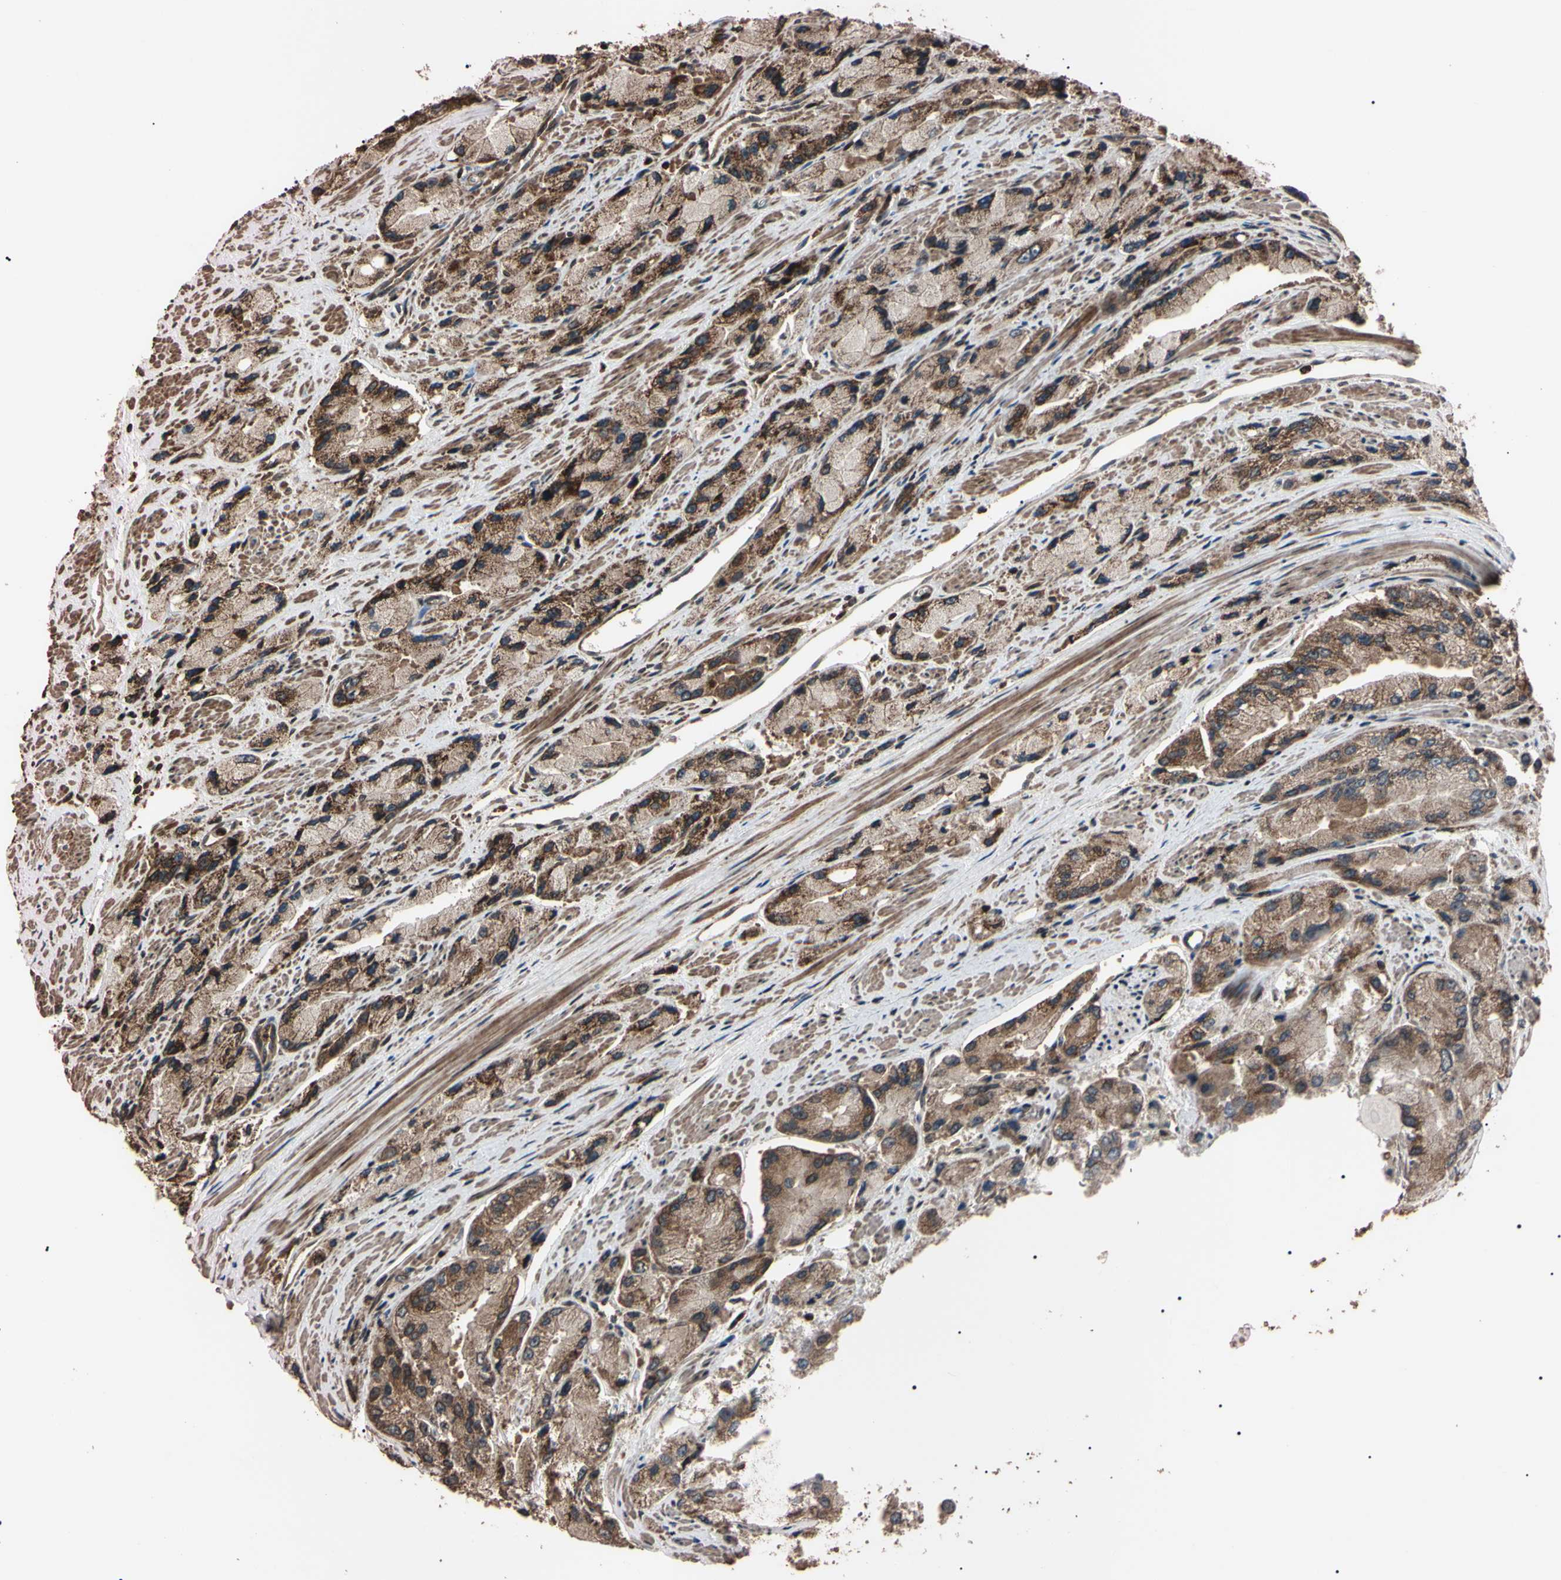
{"staining": {"intensity": "moderate", "quantity": "<25%", "location": "cytoplasmic/membranous"}, "tissue": "prostate cancer", "cell_type": "Tumor cells", "image_type": "cancer", "snomed": [{"axis": "morphology", "description": "Adenocarcinoma, High grade"}, {"axis": "topography", "description": "Prostate"}], "caption": "Prostate adenocarcinoma (high-grade) stained with DAB (3,3'-diaminobenzidine) immunohistochemistry (IHC) demonstrates low levels of moderate cytoplasmic/membranous expression in approximately <25% of tumor cells. The staining is performed using DAB brown chromogen to label protein expression. The nuclei are counter-stained blue using hematoxylin.", "gene": "TNFRSF1A", "patient": {"sex": "male", "age": 58}}